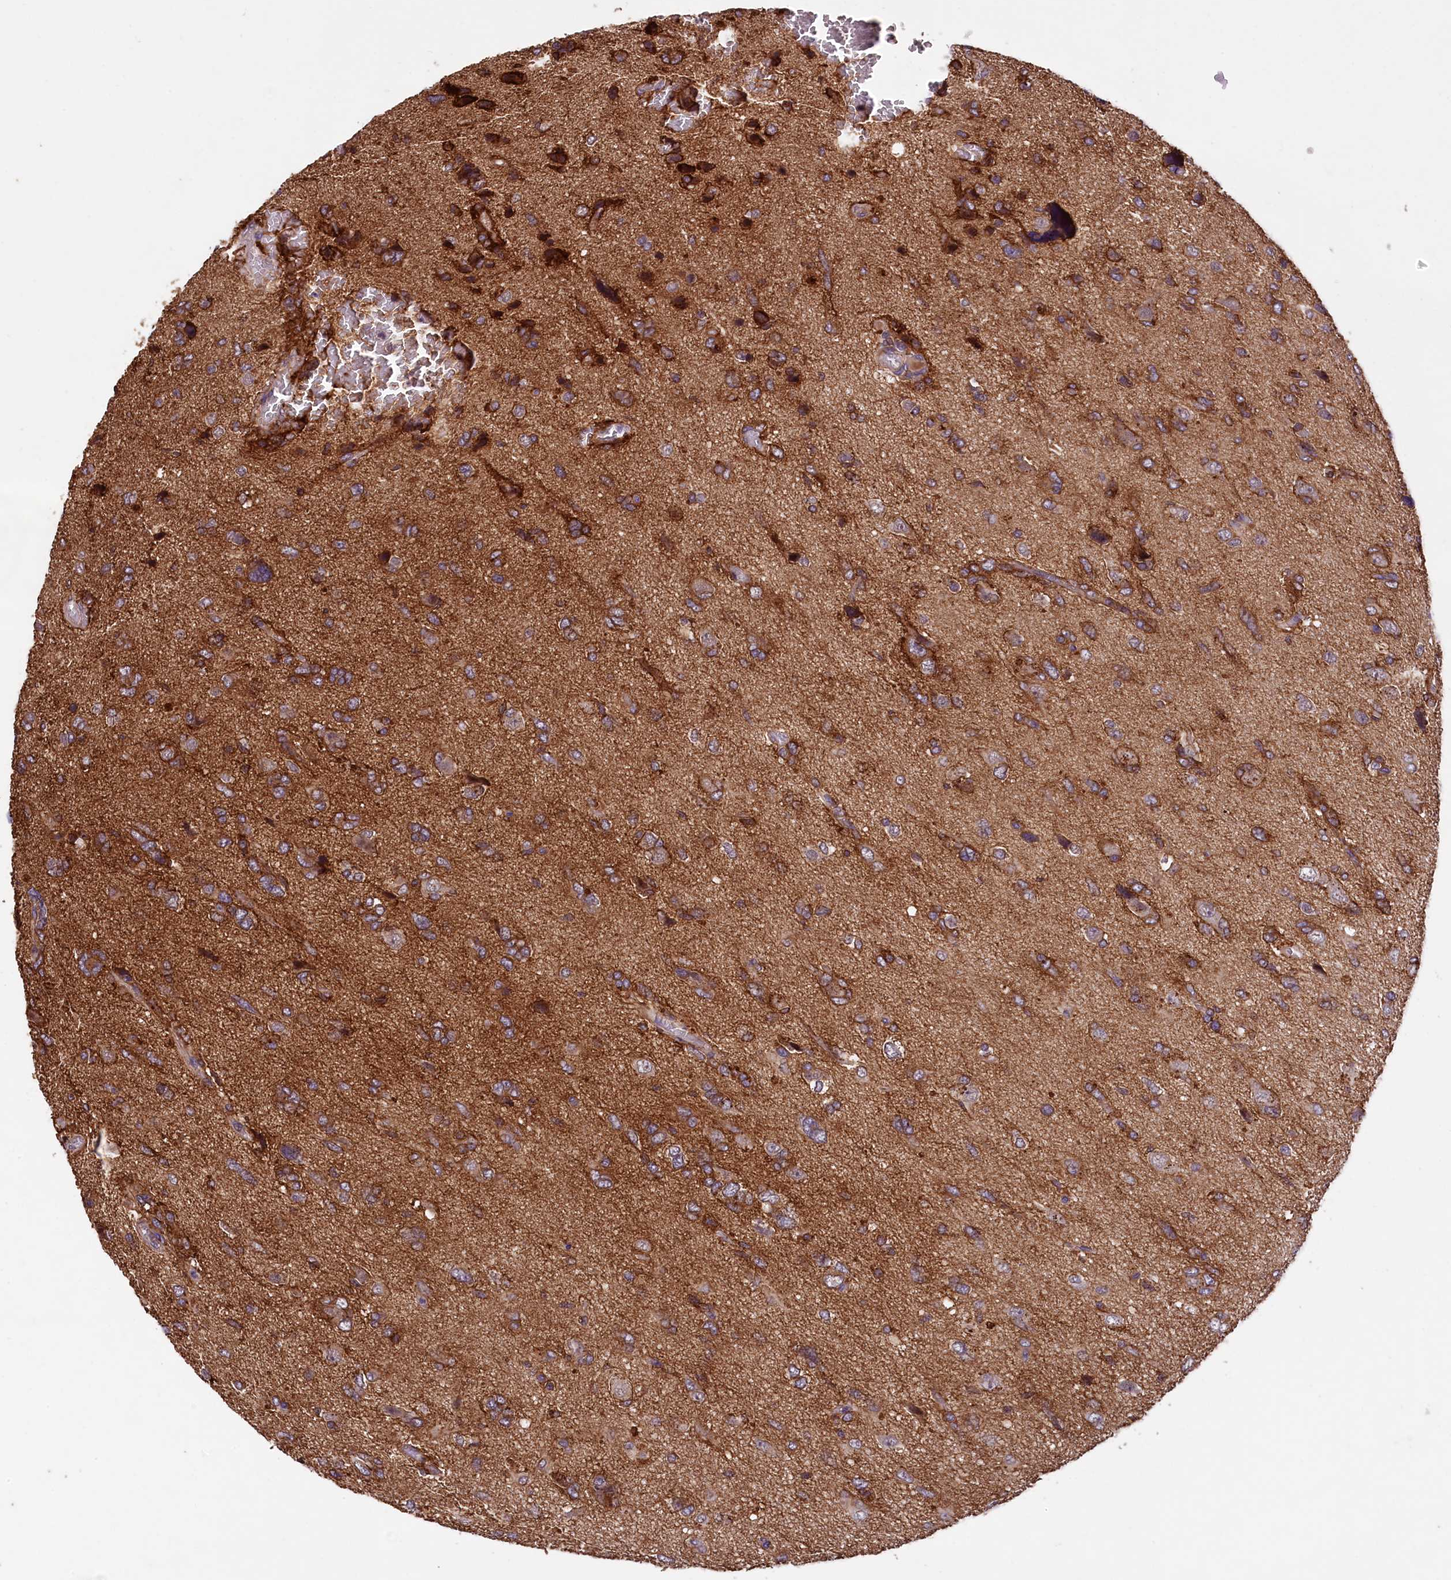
{"staining": {"intensity": "strong", "quantity": ">75%", "location": "cytoplasmic/membranous"}, "tissue": "glioma", "cell_type": "Tumor cells", "image_type": "cancer", "snomed": [{"axis": "morphology", "description": "Glioma, malignant, High grade"}, {"axis": "topography", "description": "Brain"}], "caption": "Immunohistochemical staining of human glioma demonstrates high levels of strong cytoplasmic/membranous protein expression in about >75% of tumor cells.", "gene": "PLXNB1", "patient": {"sex": "female", "age": 59}}